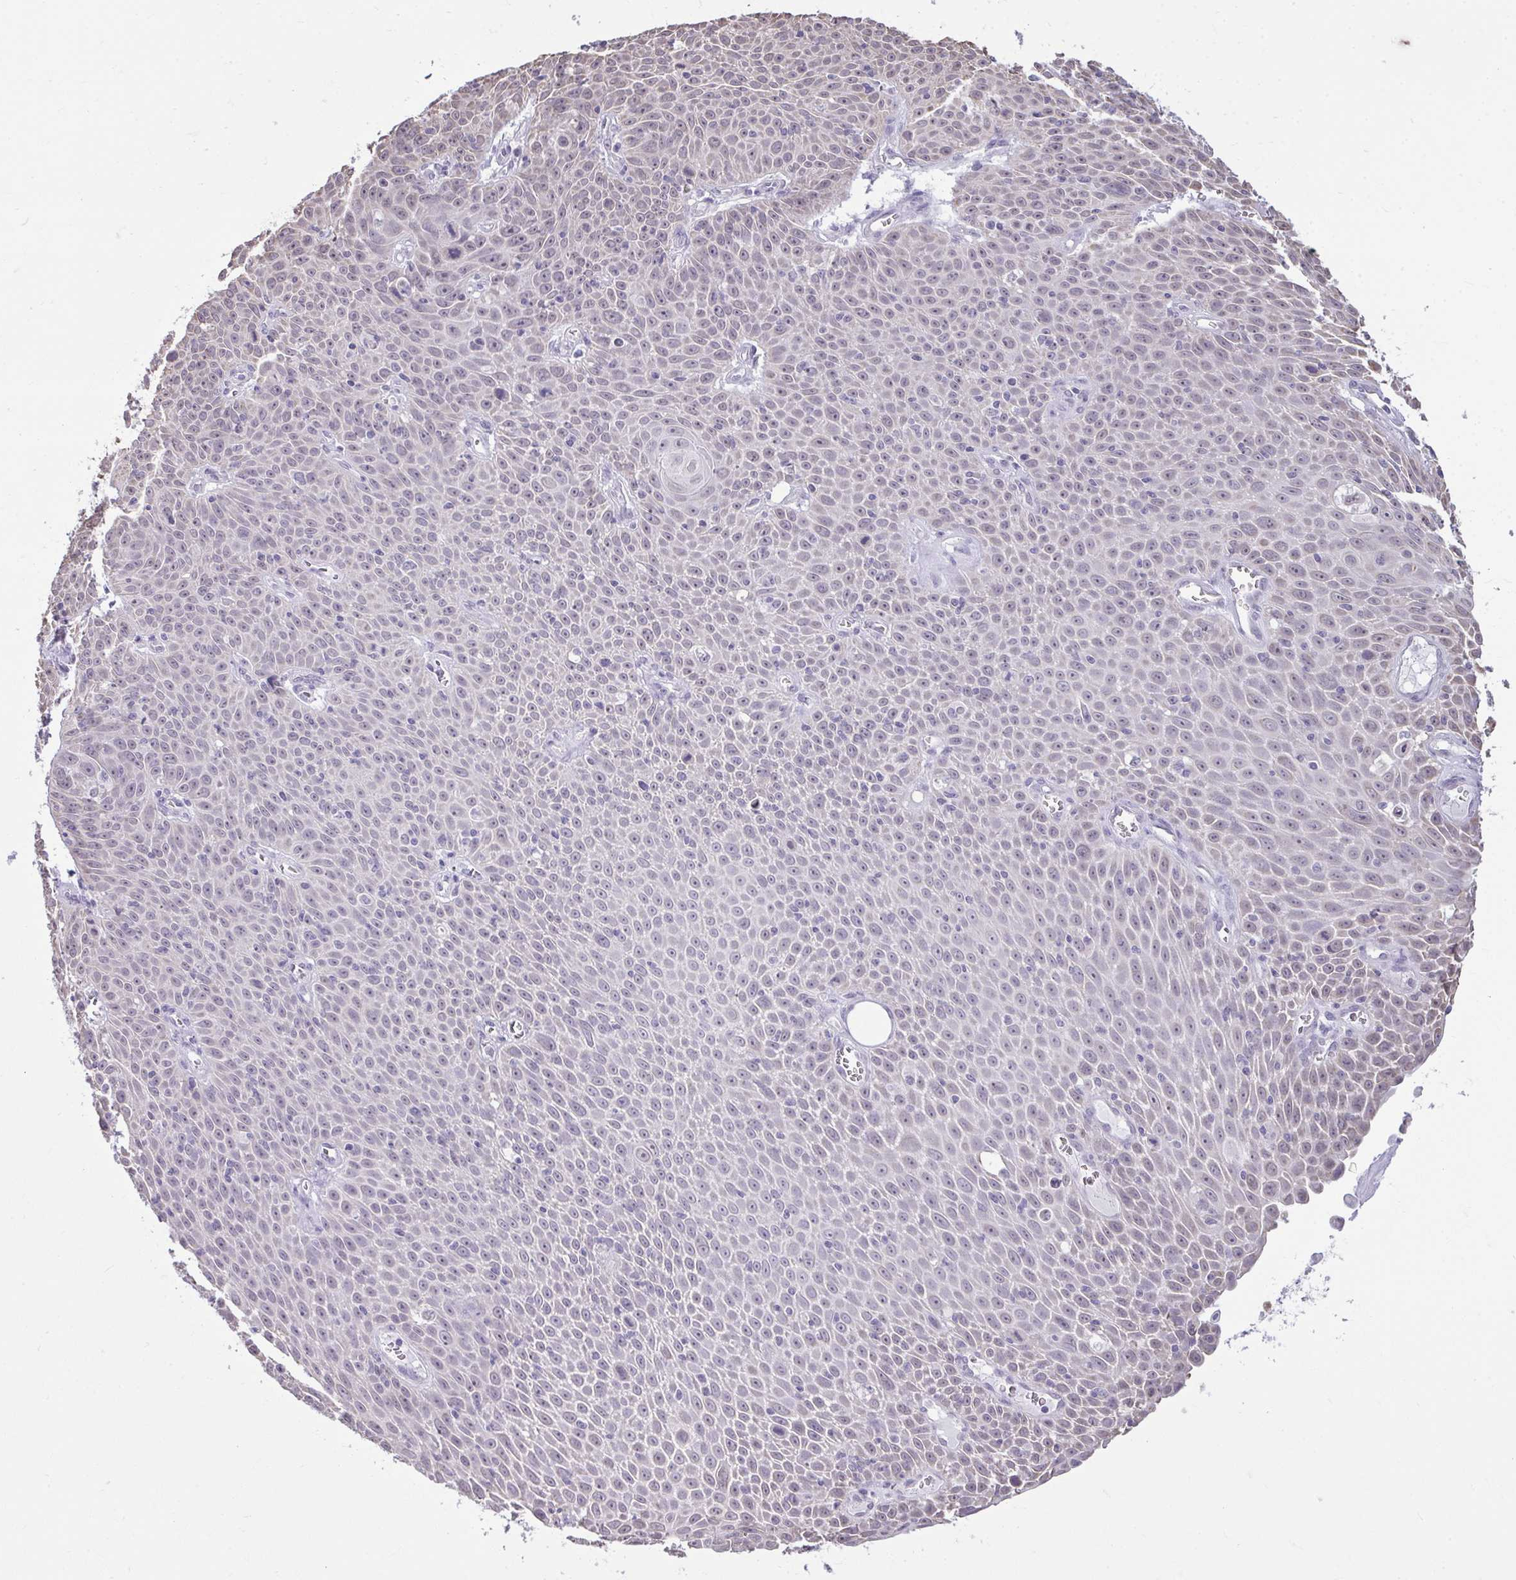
{"staining": {"intensity": "negative", "quantity": "none", "location": "none"}, "tissue": "lung cancer", "cell_type": "Tumor cells", "image_type": "cancer", "snomed": [{"axis": "morphology", "description": "Squamous cell carcinoma, NOS"}, {"axis": "morphology", "description": "Squamous cell carcinoma, metastatic, NOS"}, {"axis": "topography", "description": "Lymph node"}, {"axis": "topography", "description": "Lung"}], "caption": "Protein analysis of lung cancer displays no significant positivity in tumor cells.", "gene": "NPPA", "patient": {"sex": "female", "age": 62}}